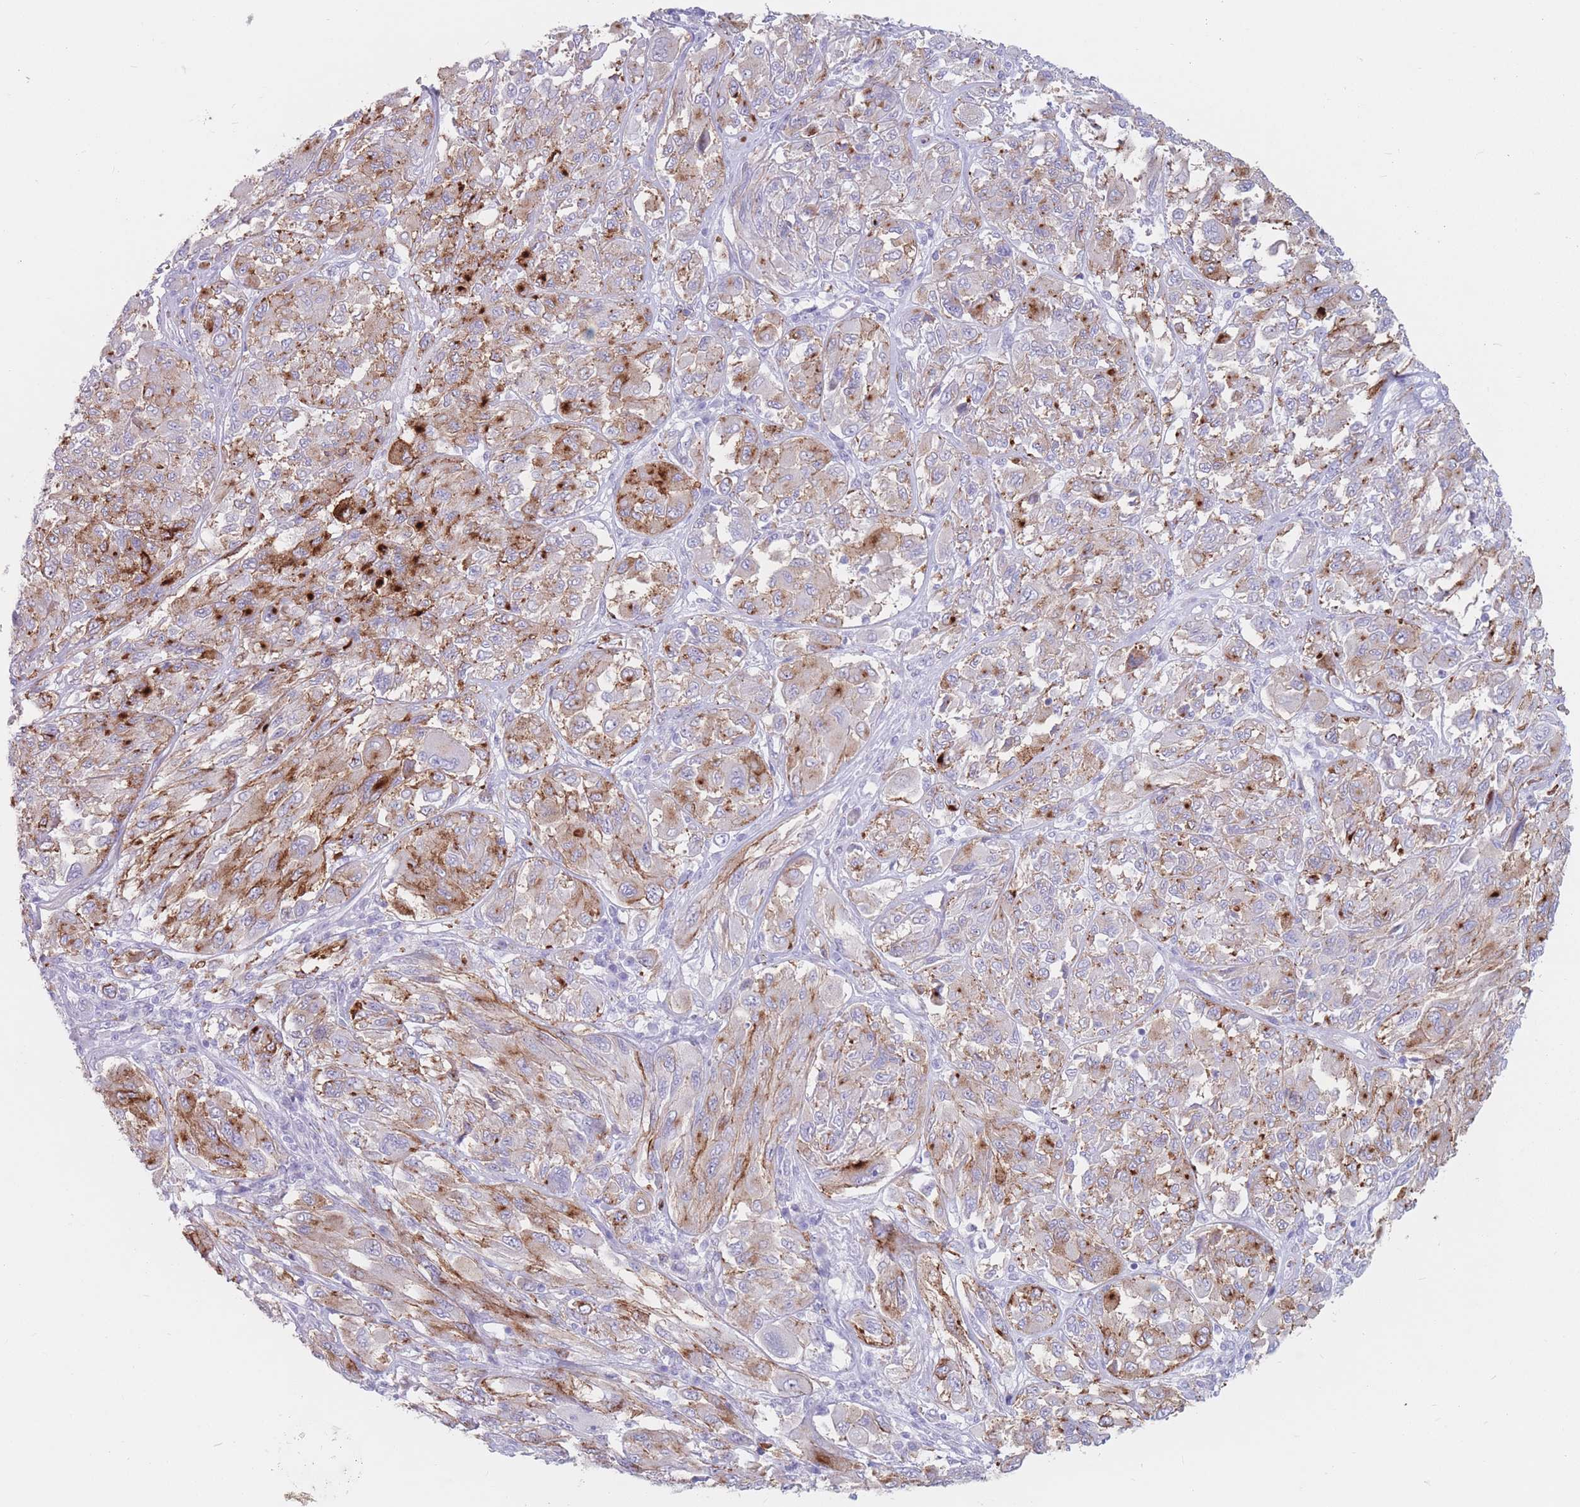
{"staining": {"intensity": "weak", "quantity": ">75%", "location": "cytoplasmic/membranous"}, "tissue": "melanoma", "cell_type": "Tumor cells", "image_type": "cancer", "snomed": [{"axis": "morphology", "description": "Malignant melanoma, NOS"}, {"axis": "topography", "description": "Skin"}], "caption": "Melanoma stained with immunohistochemistry reveals weak cytoplasmic/membranous staining in approximately >75% of tumor cells.", "gene": "ST3GAL5", "patient": {"sex": "female", "age": 91}}